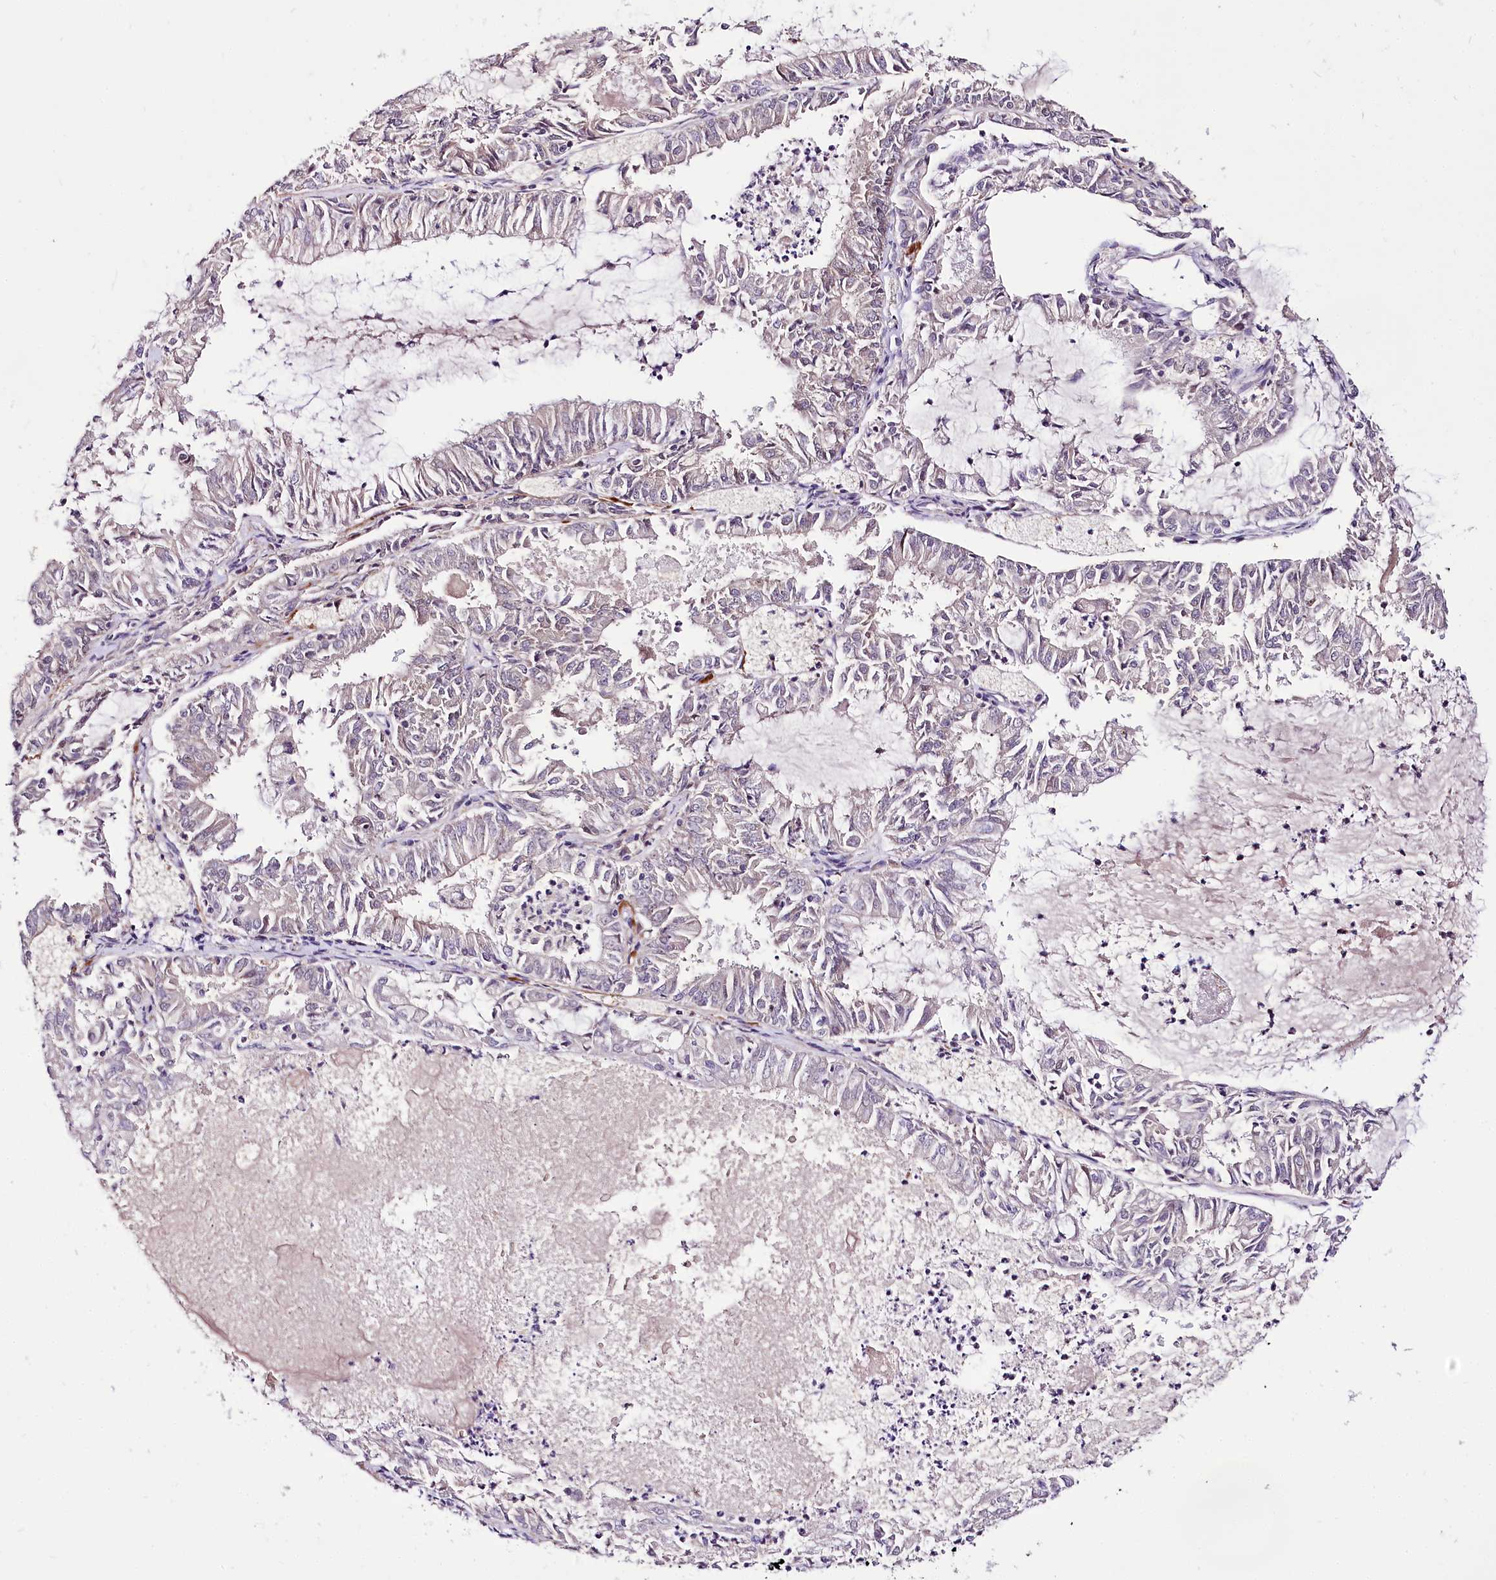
{"staining": {"intensity": "negative", "quantity": "none", "location": "none"}, "tissue": "endometrial cancer", "cell_type": "Tumor cells", "image_type": "cancer", "snomed": [{"axis": "morphology", "description": "Adenocarcinoma, NOS"}, {"axis": "topography", "description": "Endometrium"}], "caption": "Protein analysis of endometrial adenocarcinoma demonstrates no significant staining in tumor cells. (DAB (3,3'-diaminobenzidine) immunohistochemistry with hematoxylin counter stain).", "gene": "POLA2", "patient": {"sex": "female", "age": 57}}